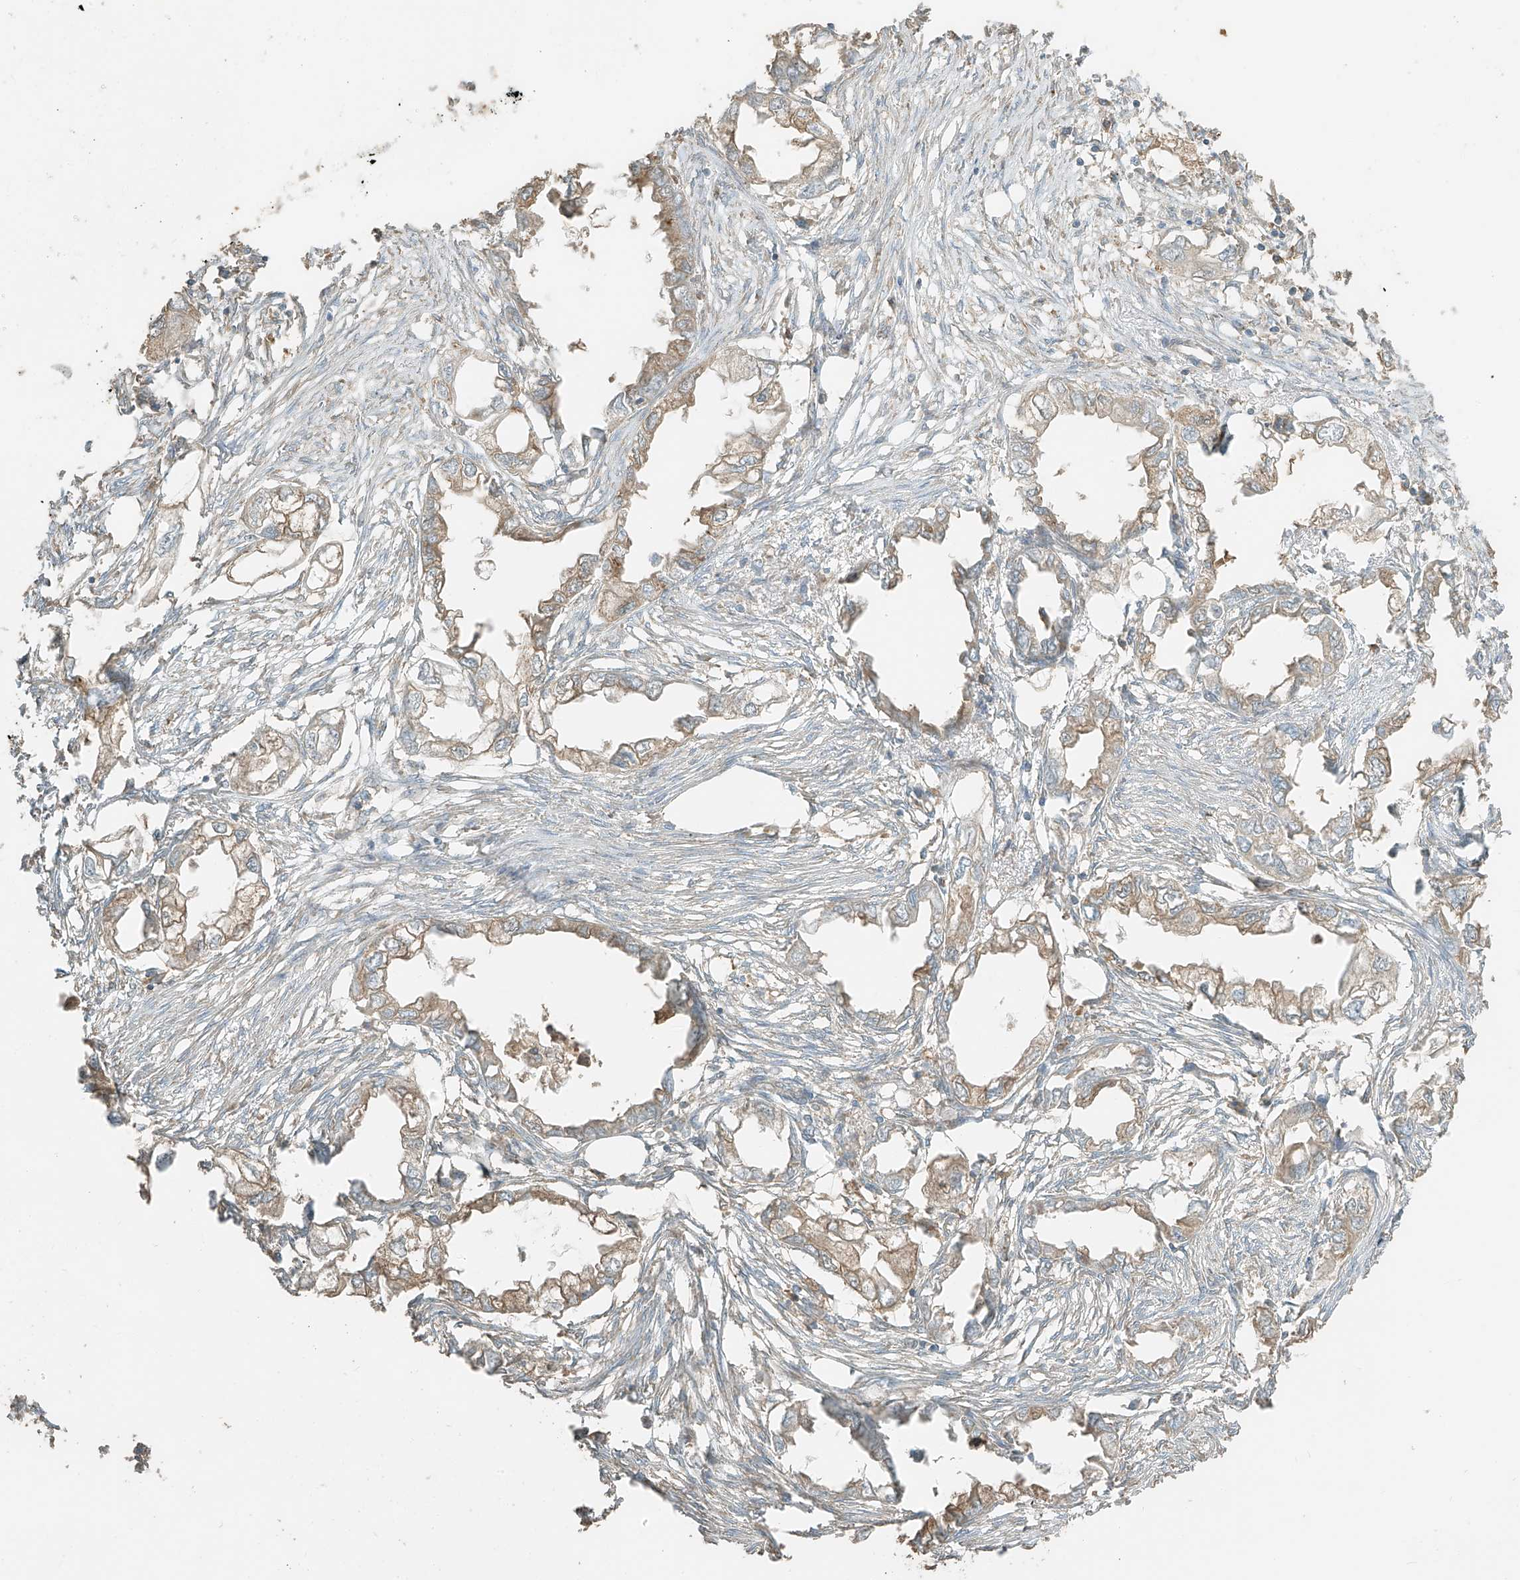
{"staining": {"intensity": "weak", "quantity": ">75%", "location": "cytoplasmic/membranous"}, "tissue": "endometrial cancer", "cell_type": "Tumor cells", "image_type": "cancer", "snomed": [{"axis": "morphology", "description": "Adenocarcinoma, NOS"}, {"axis": "morphology", "description": "Adenocarcinoma, metastatic, NOS"}, {"axis": "topography", "description": "Adipose tissue"}, {"axis": "topography", "description": "Endometrium"}], "caption": "Adenocarcinoma (endometrial) stained with DAB (3,3'-diaminobenzidine) IHC exhibits low levels of weak cytoplasmic/membranous positivity in about >75% of tumor cells. The staining was performed using DAB (3,3'-diaminobenzidine) to visualize the protein expression in brown, while the nuclei were stained in blue with hematoxylin (Magnification: 20x).", "gene": "RFTN2", "patient": {"sex": "female", "age": 67}}